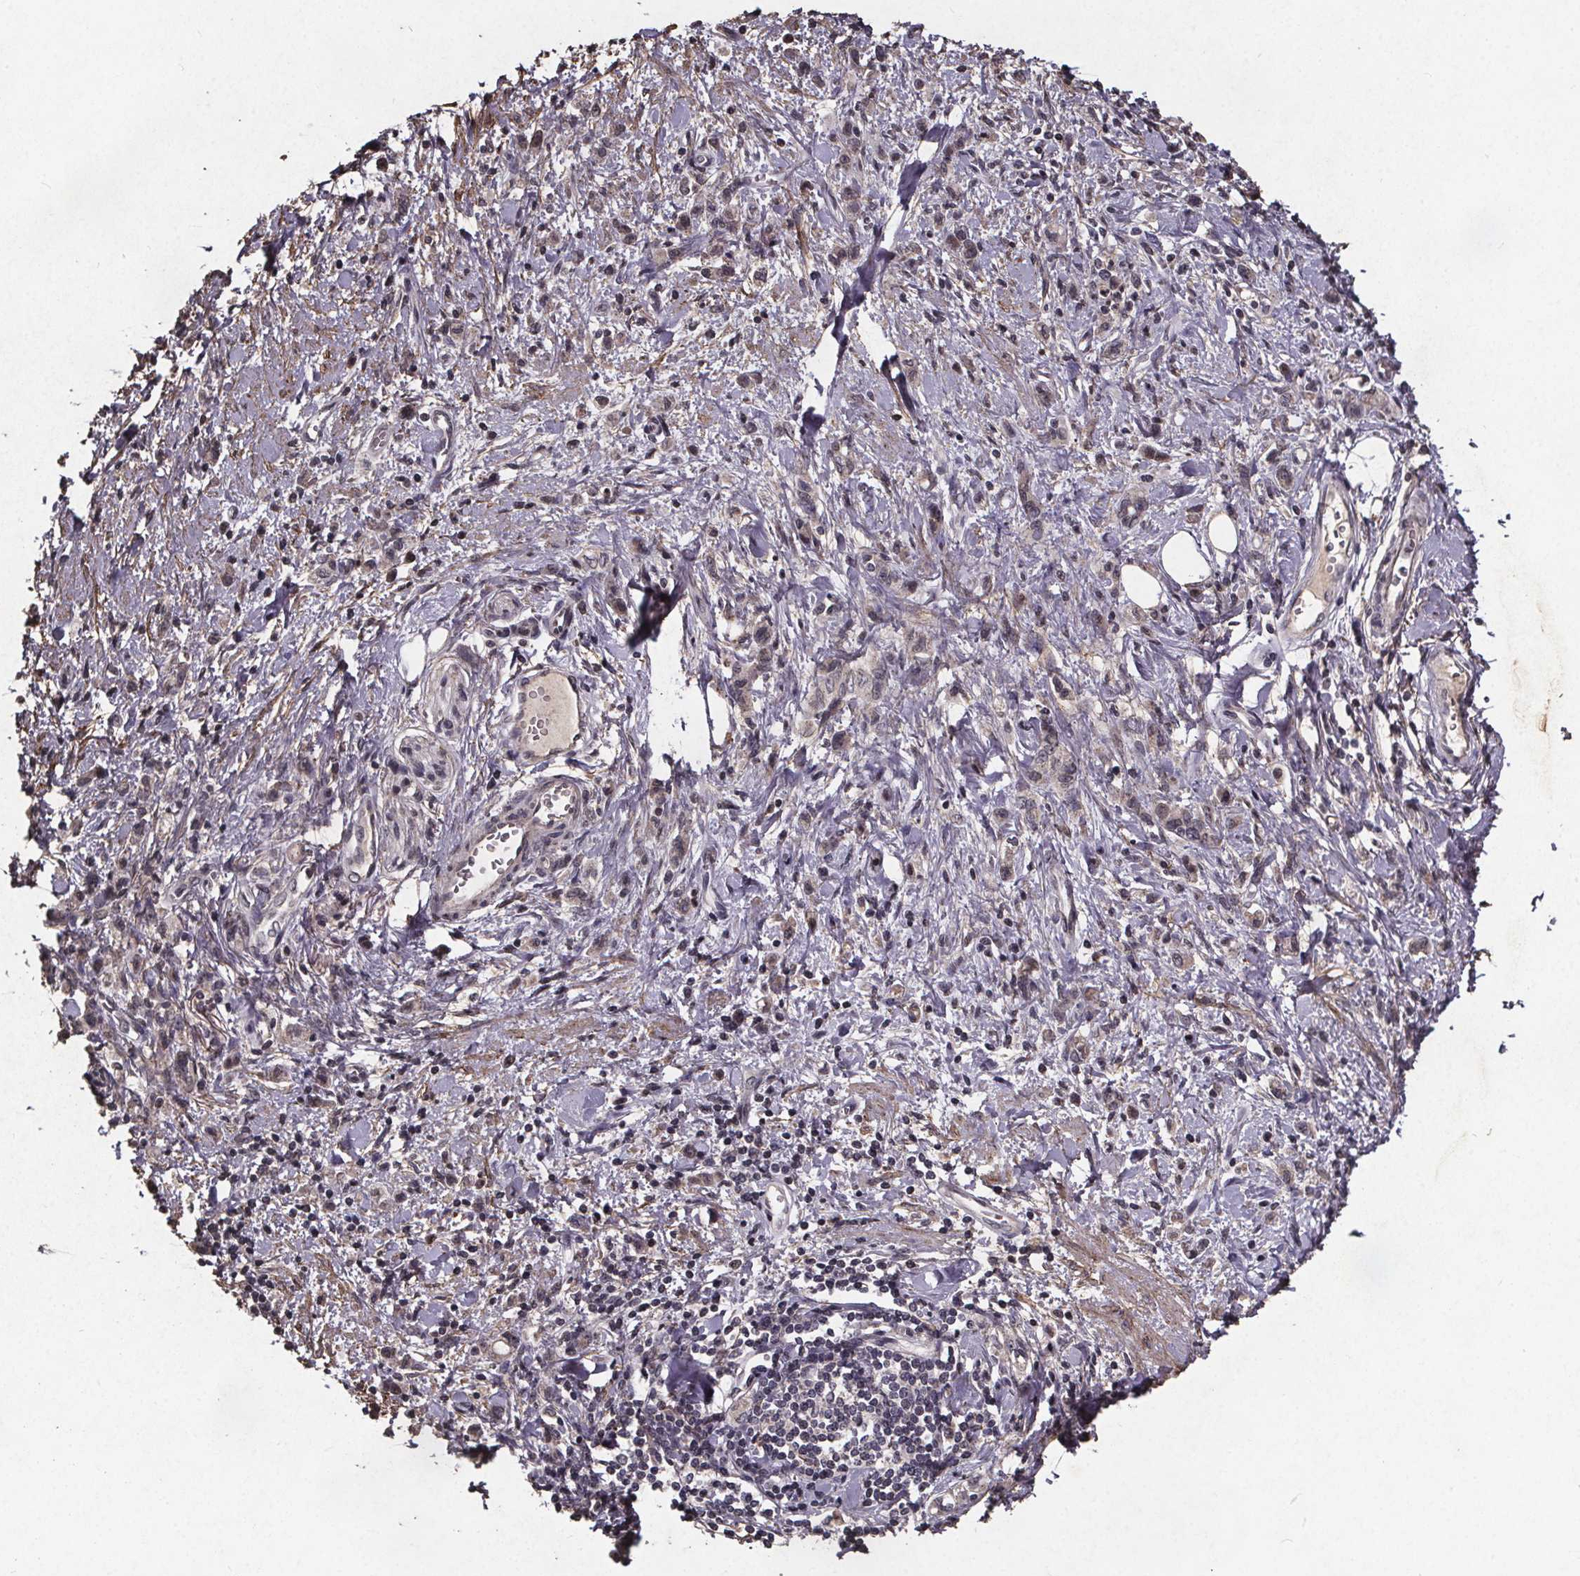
{"staining": {"intensity": "negative", "quantity": "none", "location": "none"}, "tissue": "stomach cancer", "cell_type": "Tumor cells", "image_type": "cancer", "snomed": [{"axis": "morphology", "description": "Adenocarcinoma, NOS"}, {"axis": "topography", "description": "Stomach"}], "caption": "Protein analysis of stomach cancer demonstrates no significant positivity in tumor cells.", "gene": "GPX3", "patient": {"sex": "male", "age": 77}}